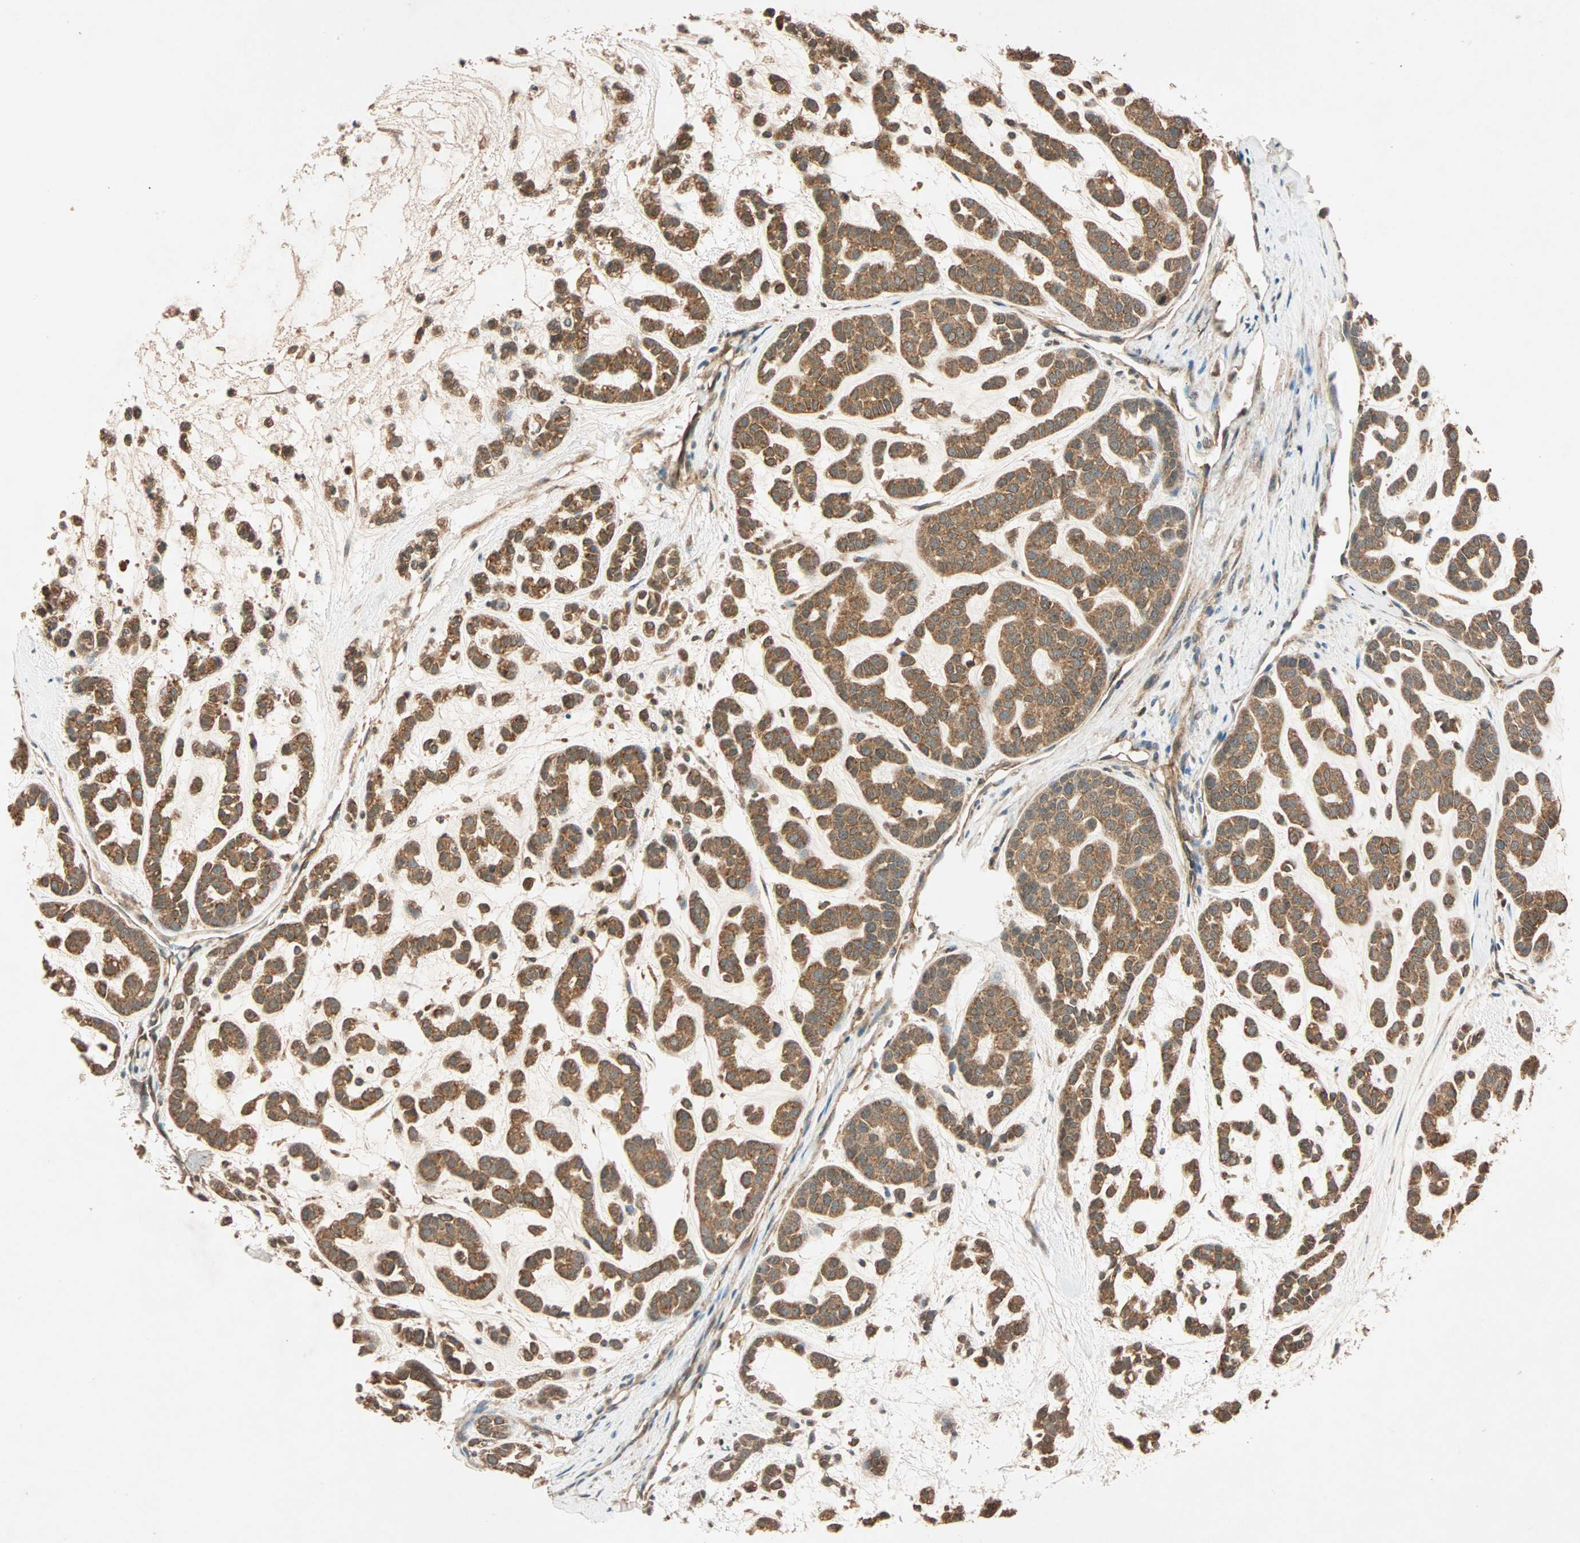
{"staining": {"intensity": "strong", "quantity": ">75%", "location": "cytoplasmic/membranous"}, "tissue": "head and neck cancer", "cell_type": "Tumor cells", "image_type": "cancer", "snomed": [{"axis": "morphology", "description": "Adenocarcinoma, NOS"}, {"axis": "morphology", "description": "Adenoma, NOS"}, {"axis": "topography", "description": "Head-Neck"}], "caption": "This is a histology image of immunohistochemistry staining of head and neck cancer (adenoma), which shows strong staining in the cytoplasmic/membranous of tumor cells.", "gene": "MAPK1", "patient": {"sex": "female", "age": 55}}